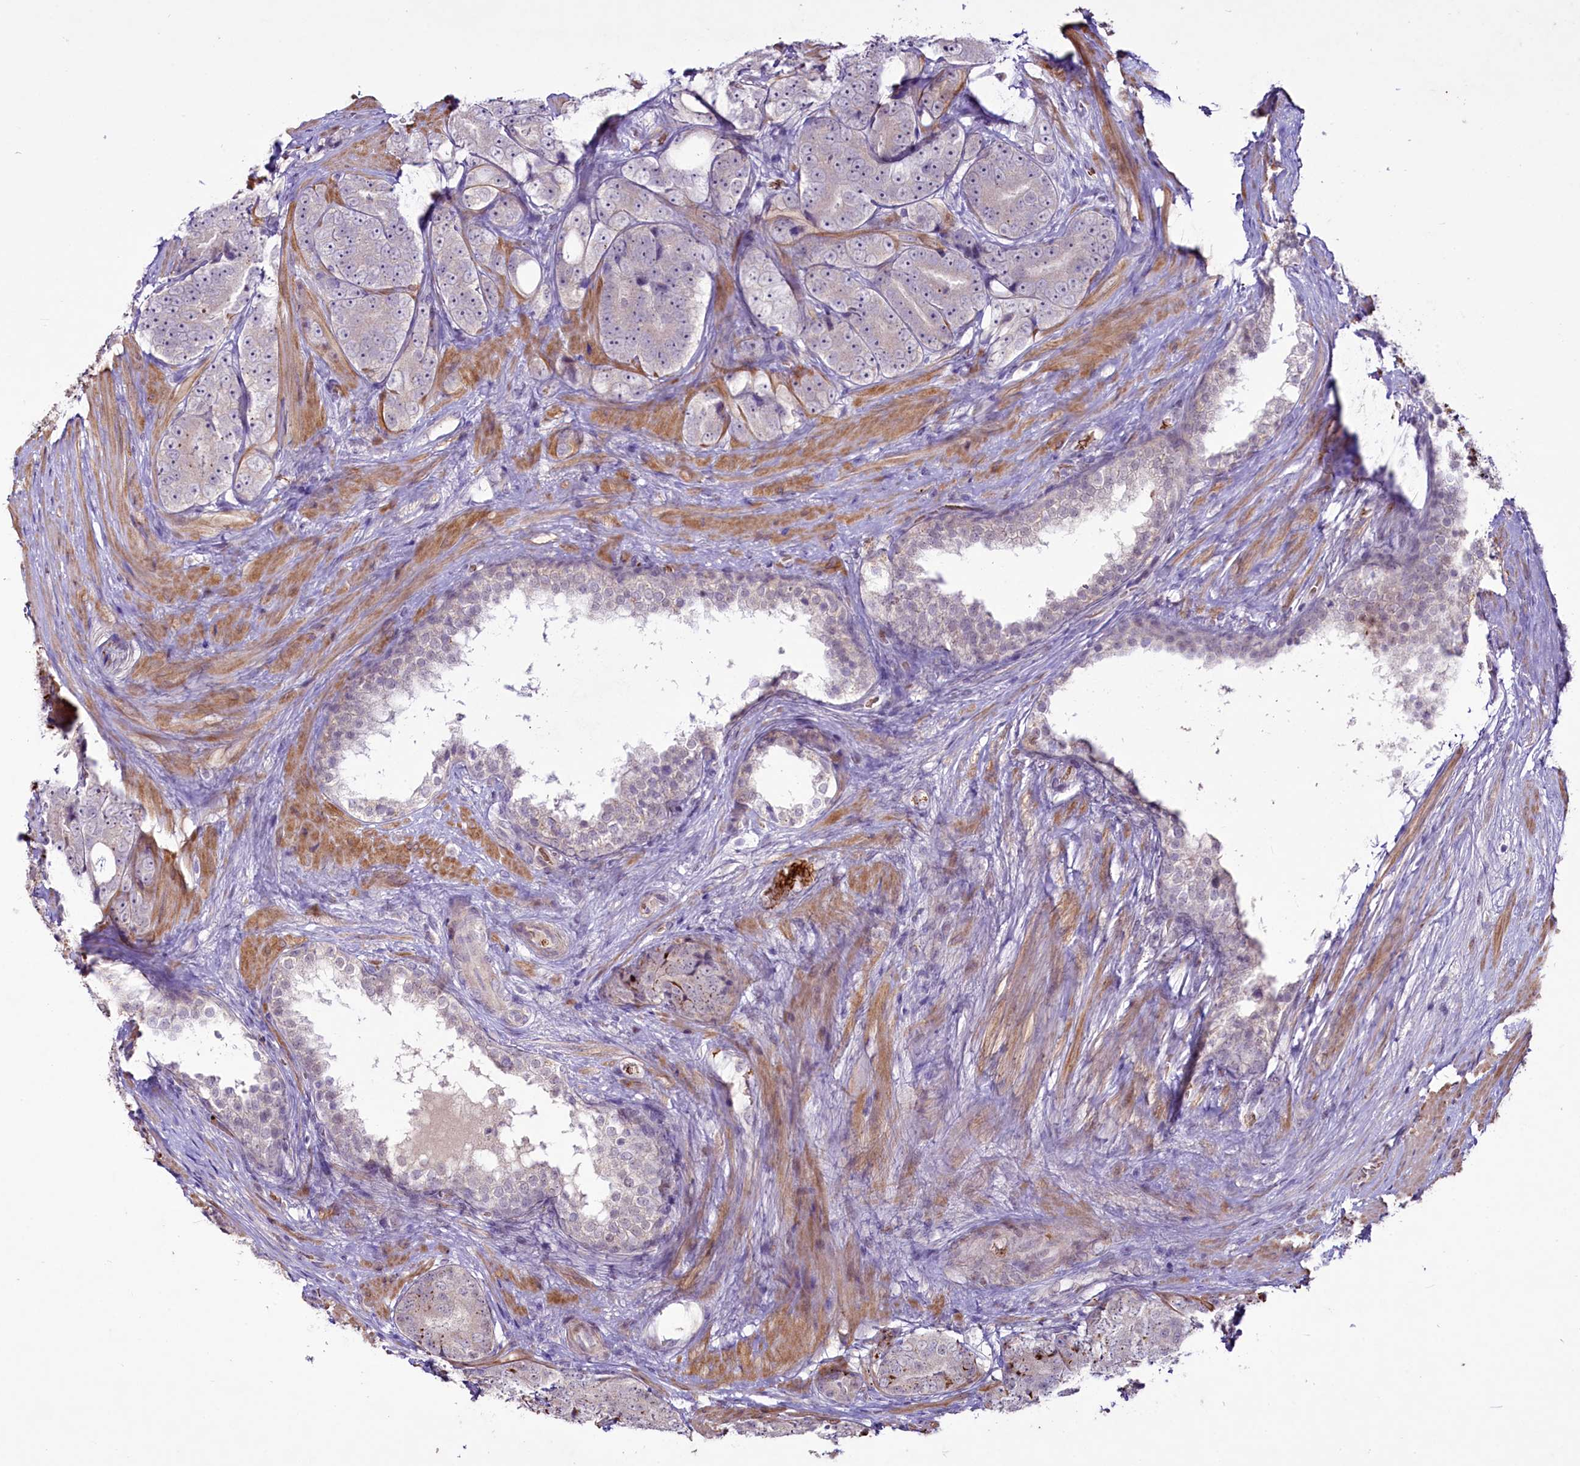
{"staining": {"intensity": "negative", "quantity": "none", "location": "none"}, "tissue": "prostate cancer", "cell_type": "Tumor cells", "image_type": "cancer", "snomed": [{"axis": "morphology", "description": "Adenocarcinoma, High grade"}, {"axis": "topography", "description": "Prostate"}], "caption": "The immunohistochemistry photomicrograph has no significant positivity in tumor cells of prostate cancer (high-grade adenocarcinoma) tissue.", "gene": "SUSD3", "patient": {"sex": "male", "age": 56}}